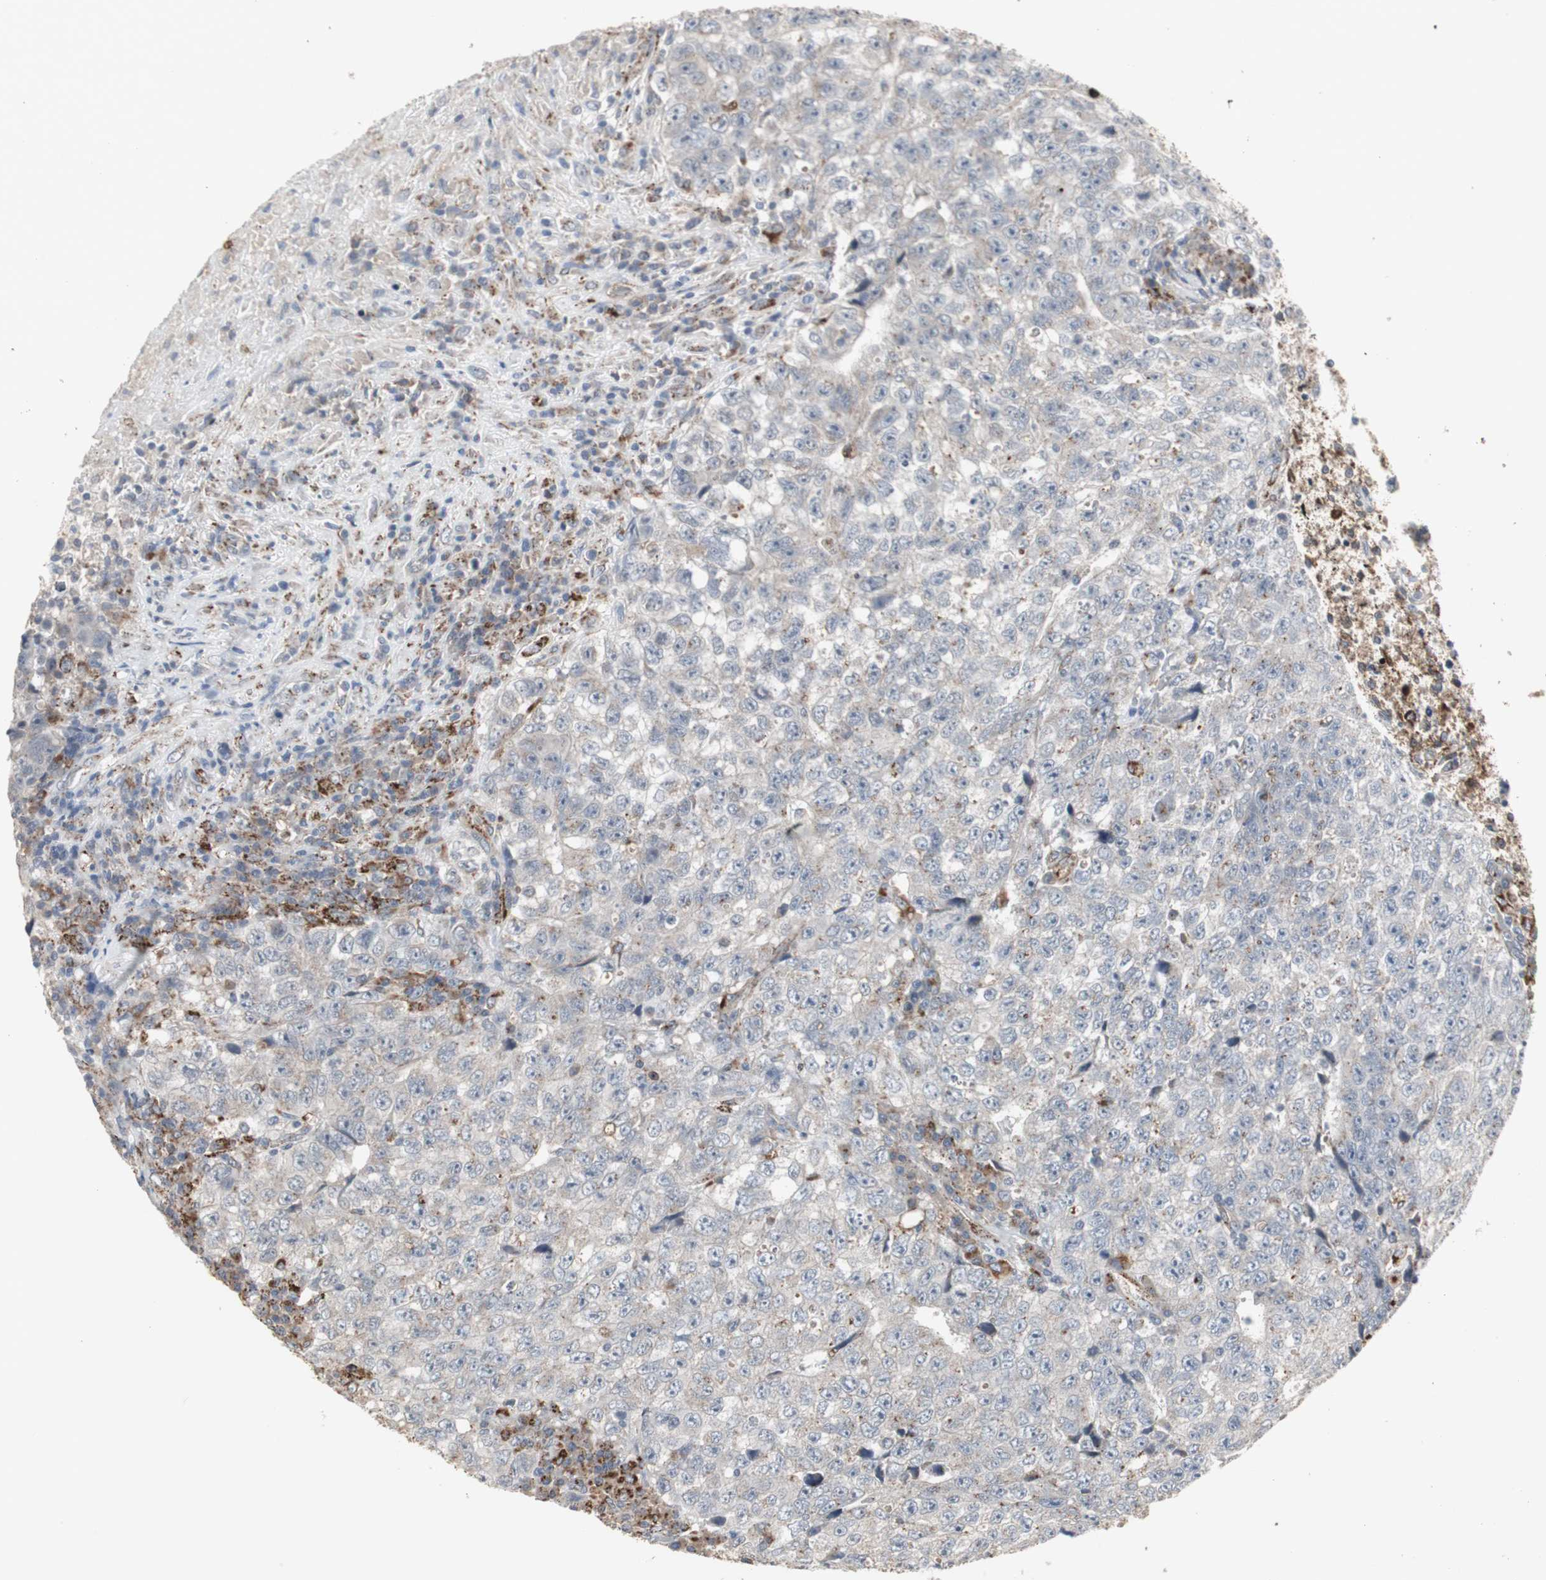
{"staining": {"intensity": "weak", "quantity": "<25%", "location": "cytoplasmic/membranous"}, "tissue": "testis cancer", "cell_type": "Tumor cells", "image_type": "cancer", "snomed": [{"axis": "morphology", "description": "Necrosis, NOS"}, {"axis": "morphology", "description": "Carcinoma, Embryonal, NOS"}, {"axis": "topography", "description": "Testis"}], "caption": "DAB immunohistochemical staining of testis cancer (embryonal carcinoma) shows no significant expression in tumor cells.", "gene": "GBA1", "patient": {"sex": "male", "age": 19}}